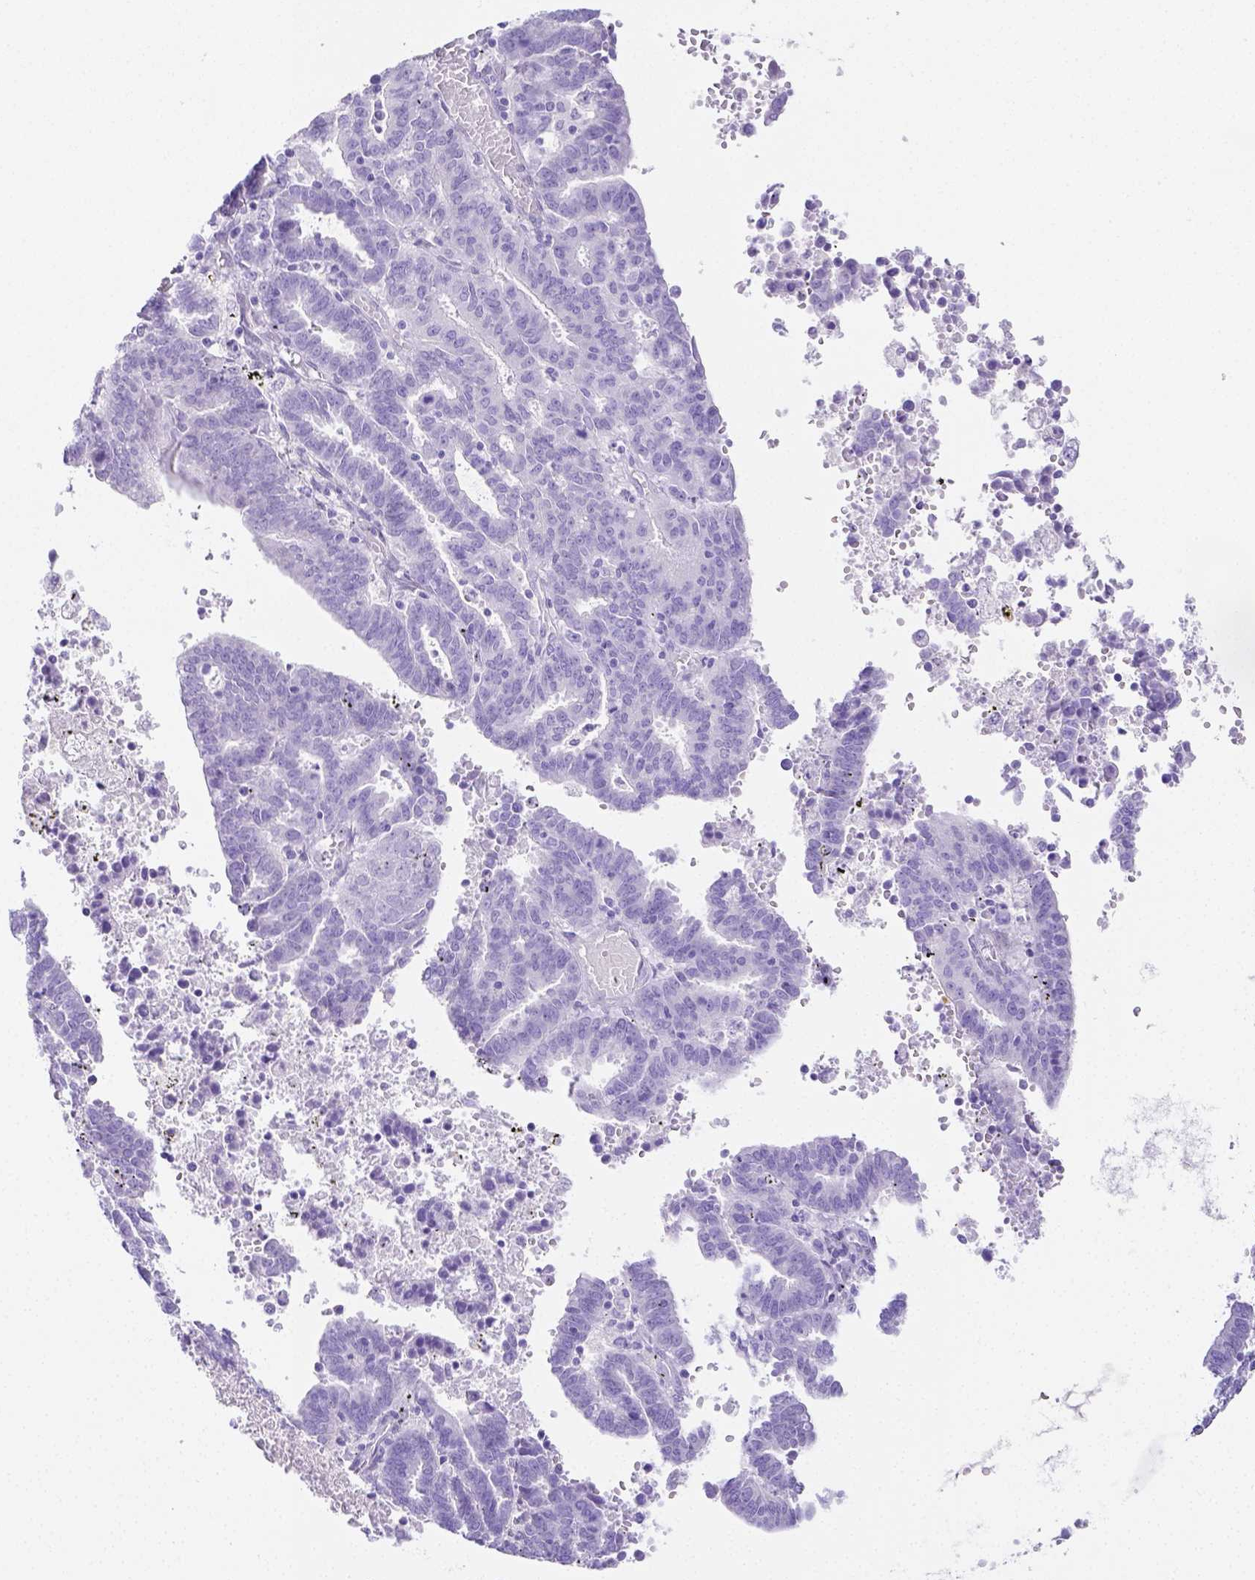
{"staining": {"intensity": "negative", "quantity": "none", "location": "none"}, "tissue": "endometrial cancer", "cell_type": "Tumor cells", "image_type": "cancer", "snomed": [{"axis": "morphology", "description": "Adenocarcinoma, NOS"}, {"axis": "topography", "description": "Uterus"}], "caption": "High magnification brightfield microscopy of endometrial cancer (adenocarcinoma) stained with DAB (3,3'-diaminobenzidine) (brown) and counterstained with hematoxylin (blue): tumor cells show no significant staining.", "gene": "ARHGAP36", "patient": {"sex": "female", "age": 83}}